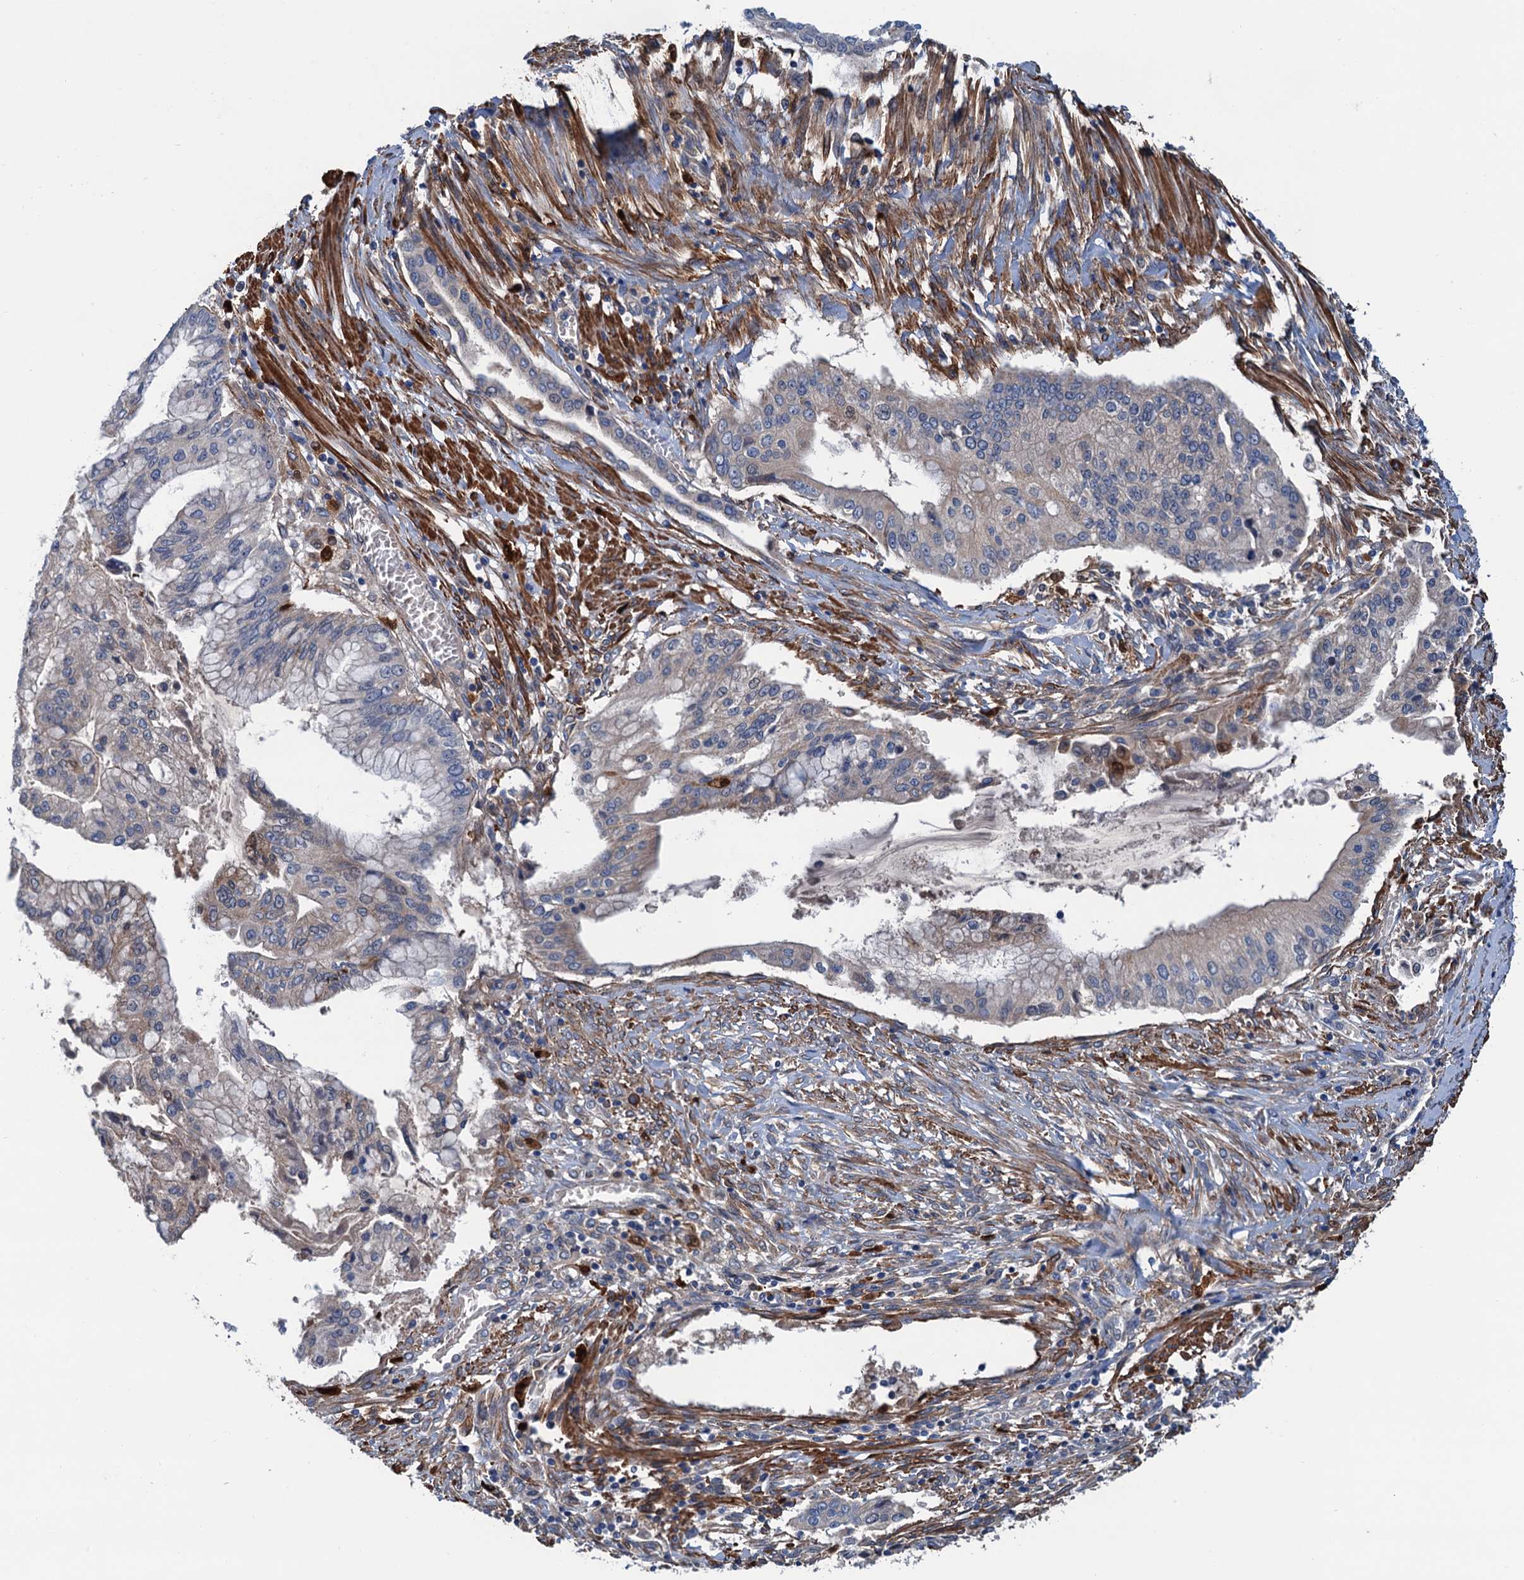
{"staining": {"intensity": "weak", "quantity": "<25%", "location": "cytoplasmic/membranous"}, "tissue": "pancreatic cancer", "cell_type": "Tumor cells", "image_type": "cancer", "snomed": [{"axis": "morphology", "description": "Adenocarcinoma, NOS"}, {"axis": "topography", "description": "Pancreas"}], "caption": "Tumor cells are negative for brown protein staining in pancreatic cancer (adenocarcinoma).", "gene": "CSTPP1", "patient": {"sex": "male", "age": 46}}